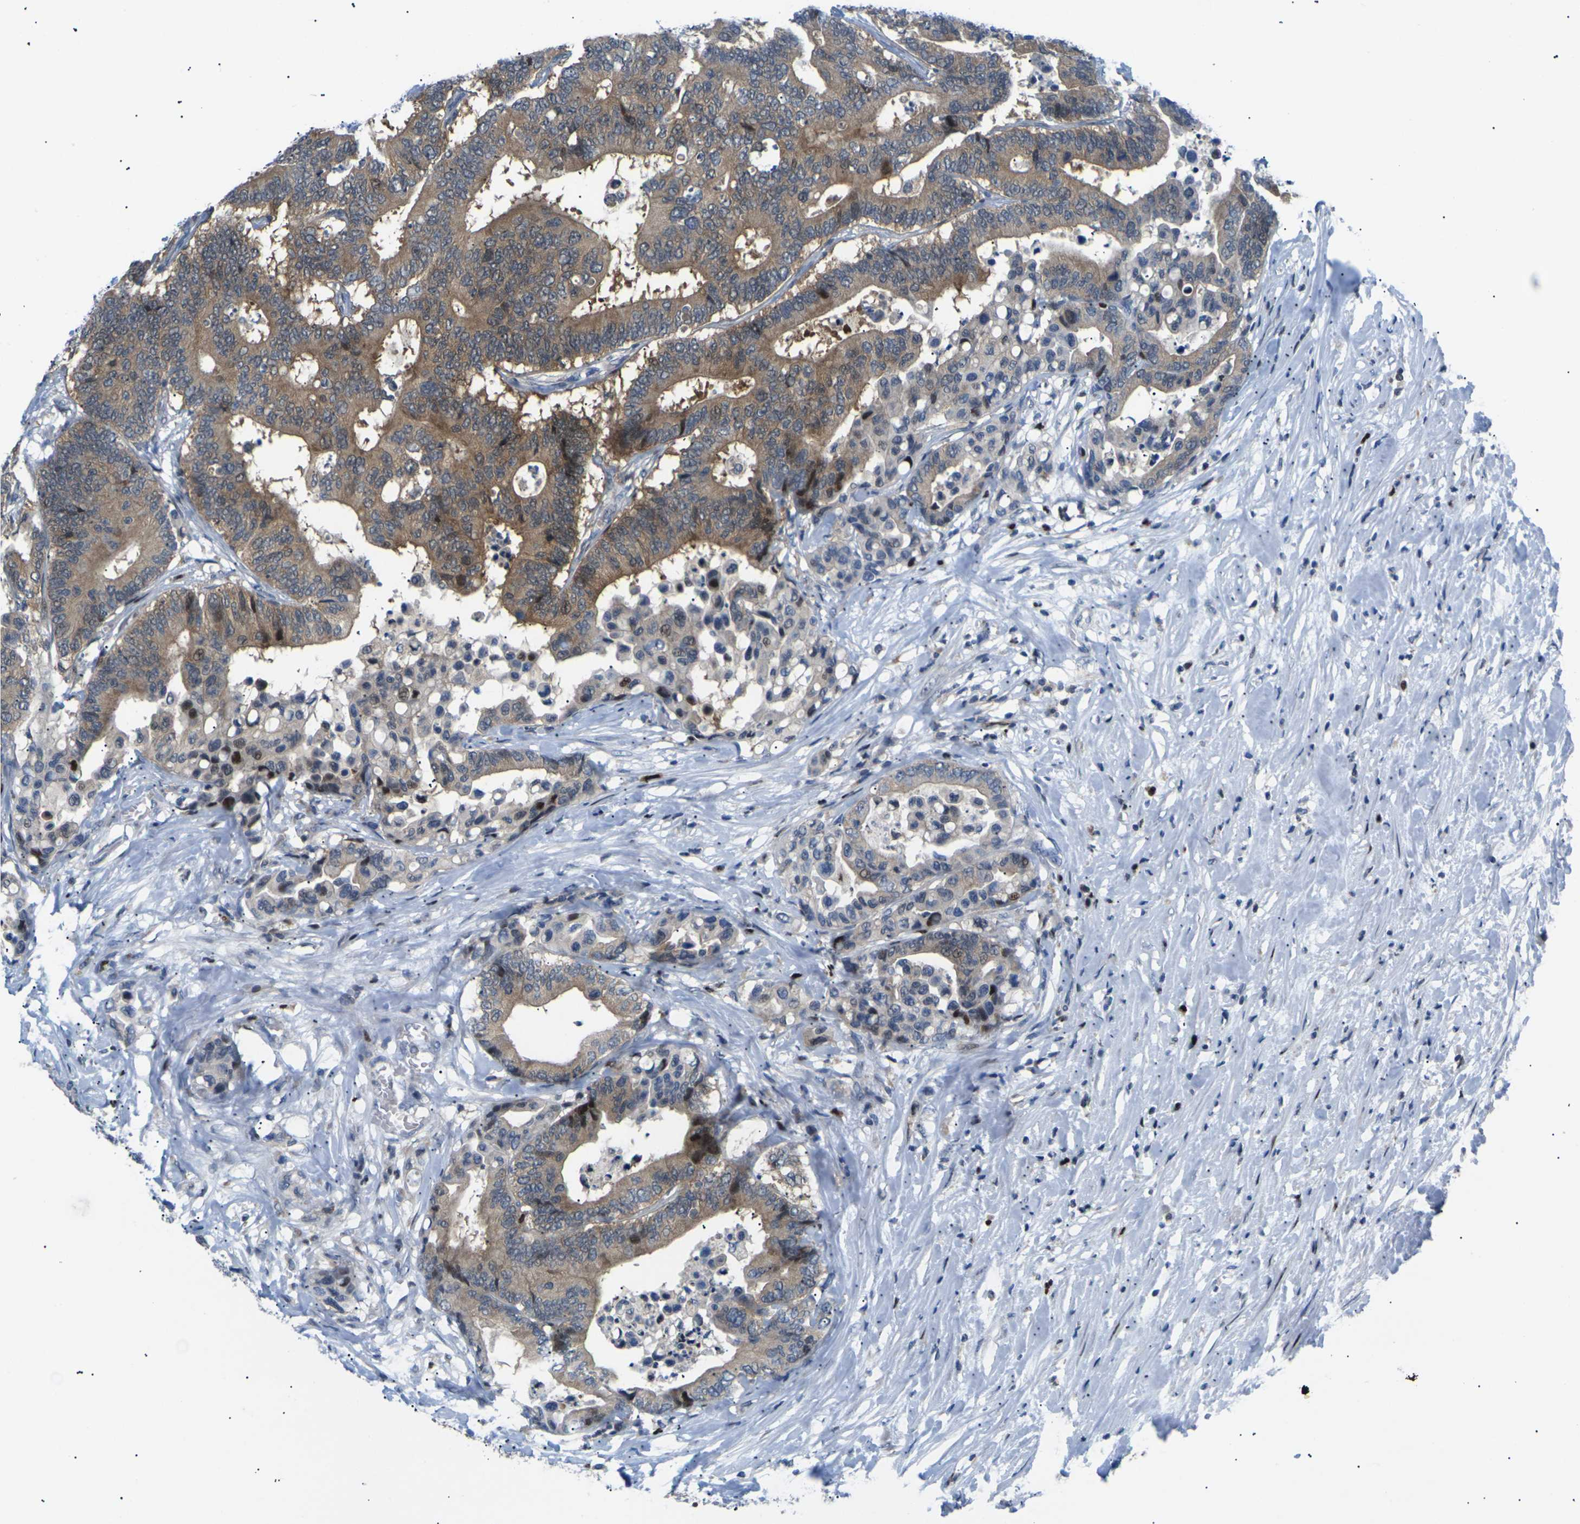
{"staining": {"intensity": "moderate", "quantity": ">75%", "location": "cytoplasmic/membranous"}, "tissue": "colorectal cancer", "cell_type": "Tumor cells", "image_type": "cancer", "snomed": [{"axis": "morphology", "description": "Normal tissue, NOS"}, {"axis": "morphology", "description": "Adenocarcinoma, NOS"}, {"axis": "topography", "description": "Colon"}], "caption": "Colorectal adenocarcinoma stained with a brown dye demonstrates moderate cytoplasmic/membranous positive staining in about >75% of tumor cells.", "gene": "RPS6KA3", "patient": {"sex": "male", "age": 82}}